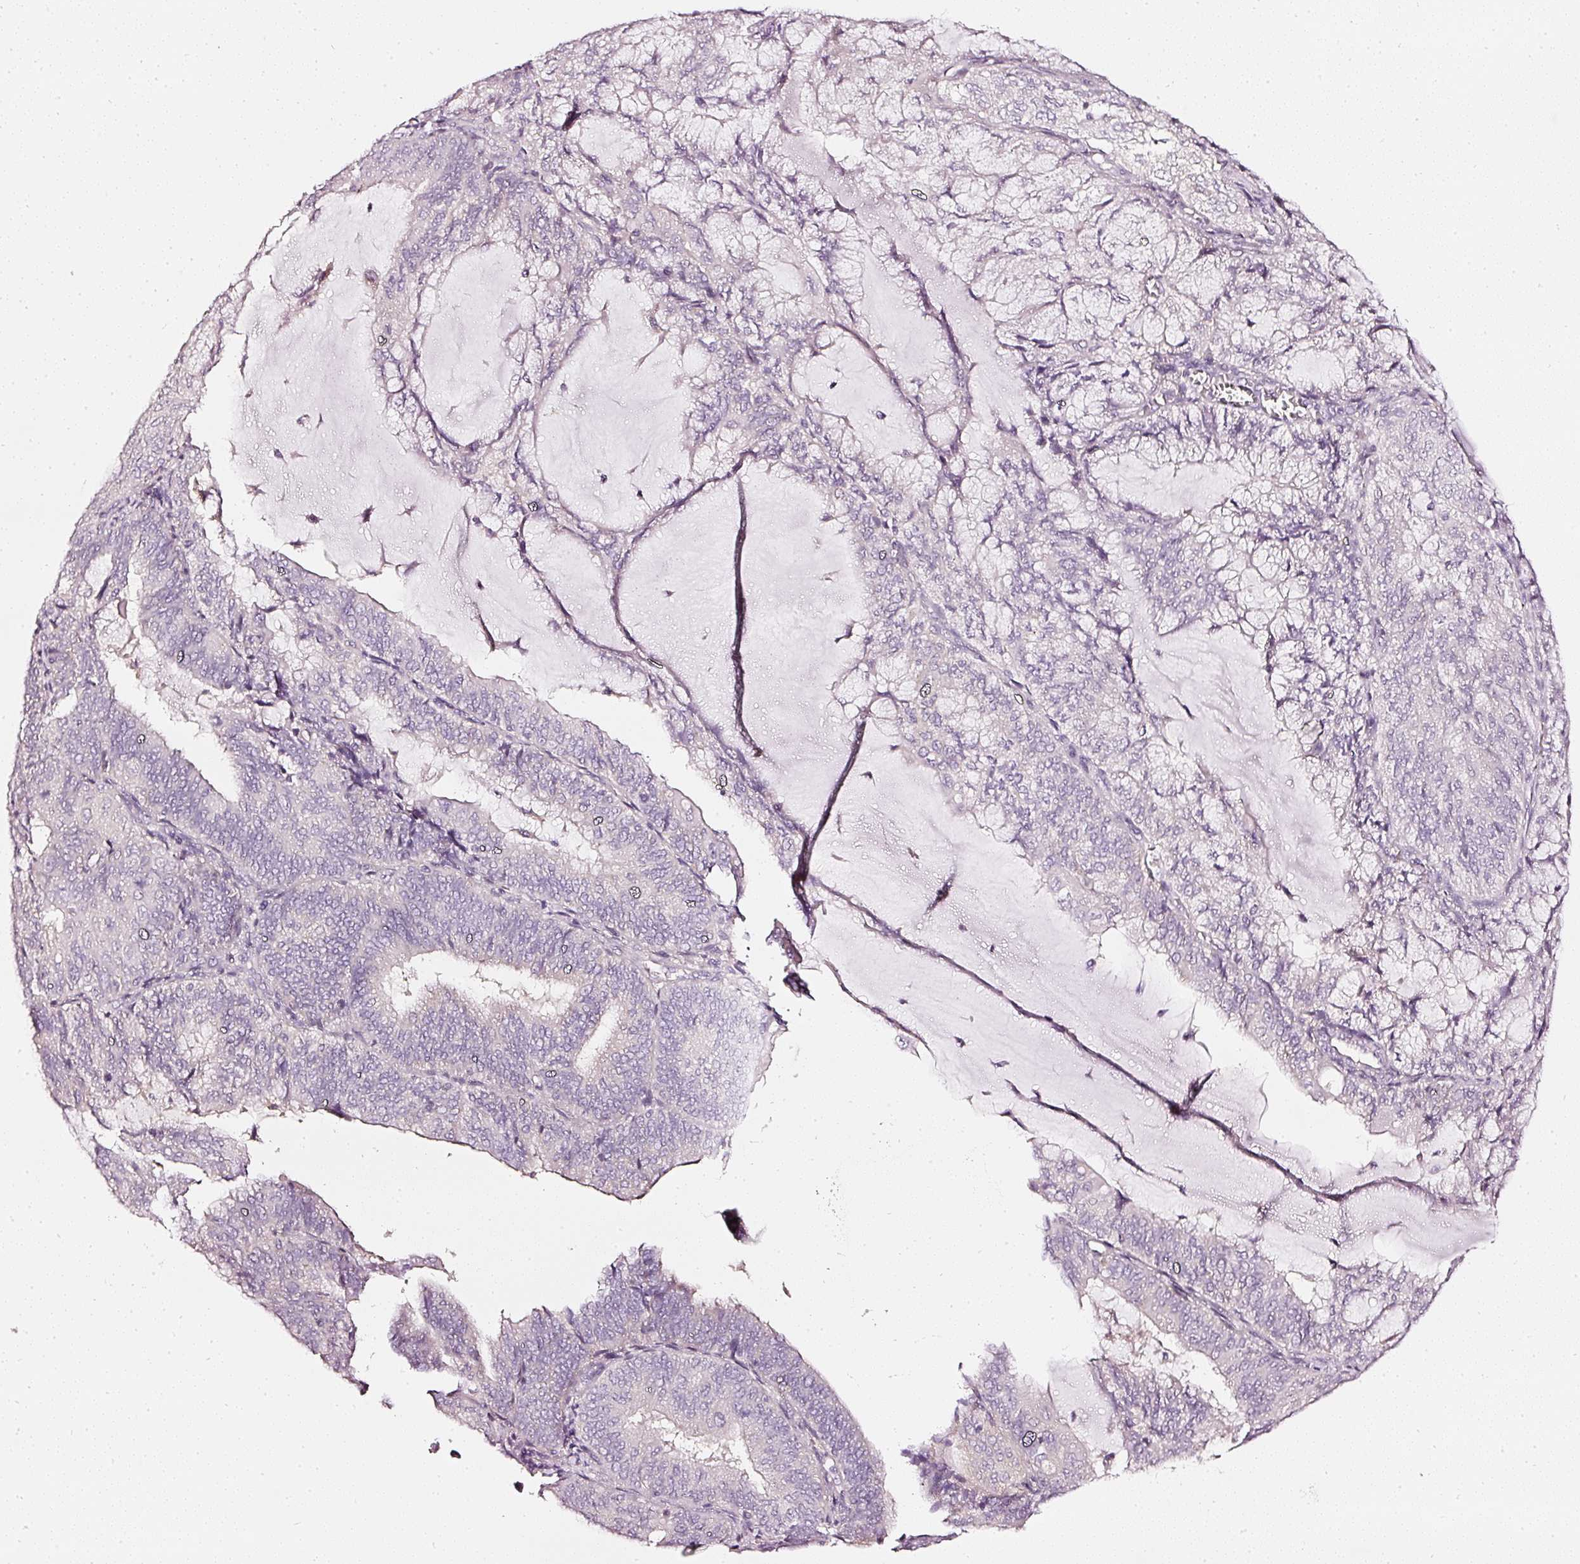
{"staining": {"intensity": "negative", "quantity": "none", "location": "none"}, "tissue": "endometrial cancer", "cell_type": "Tumor cells", "image_type": "cancer", "snomed": [{"axis": "morphology", "description": "Adenocarcinoma, NOS"}, {"axis": "topography", "description": "Endometrium"}], "caption": "DAB immunohistochemical staining of human endometrial cancer (adenocarcinoma) exhibits no significant expression in tumor cells. Nuclei are stained in blue.", "gene": "CNP", "patient": {"sex": "female", "age": 81}}